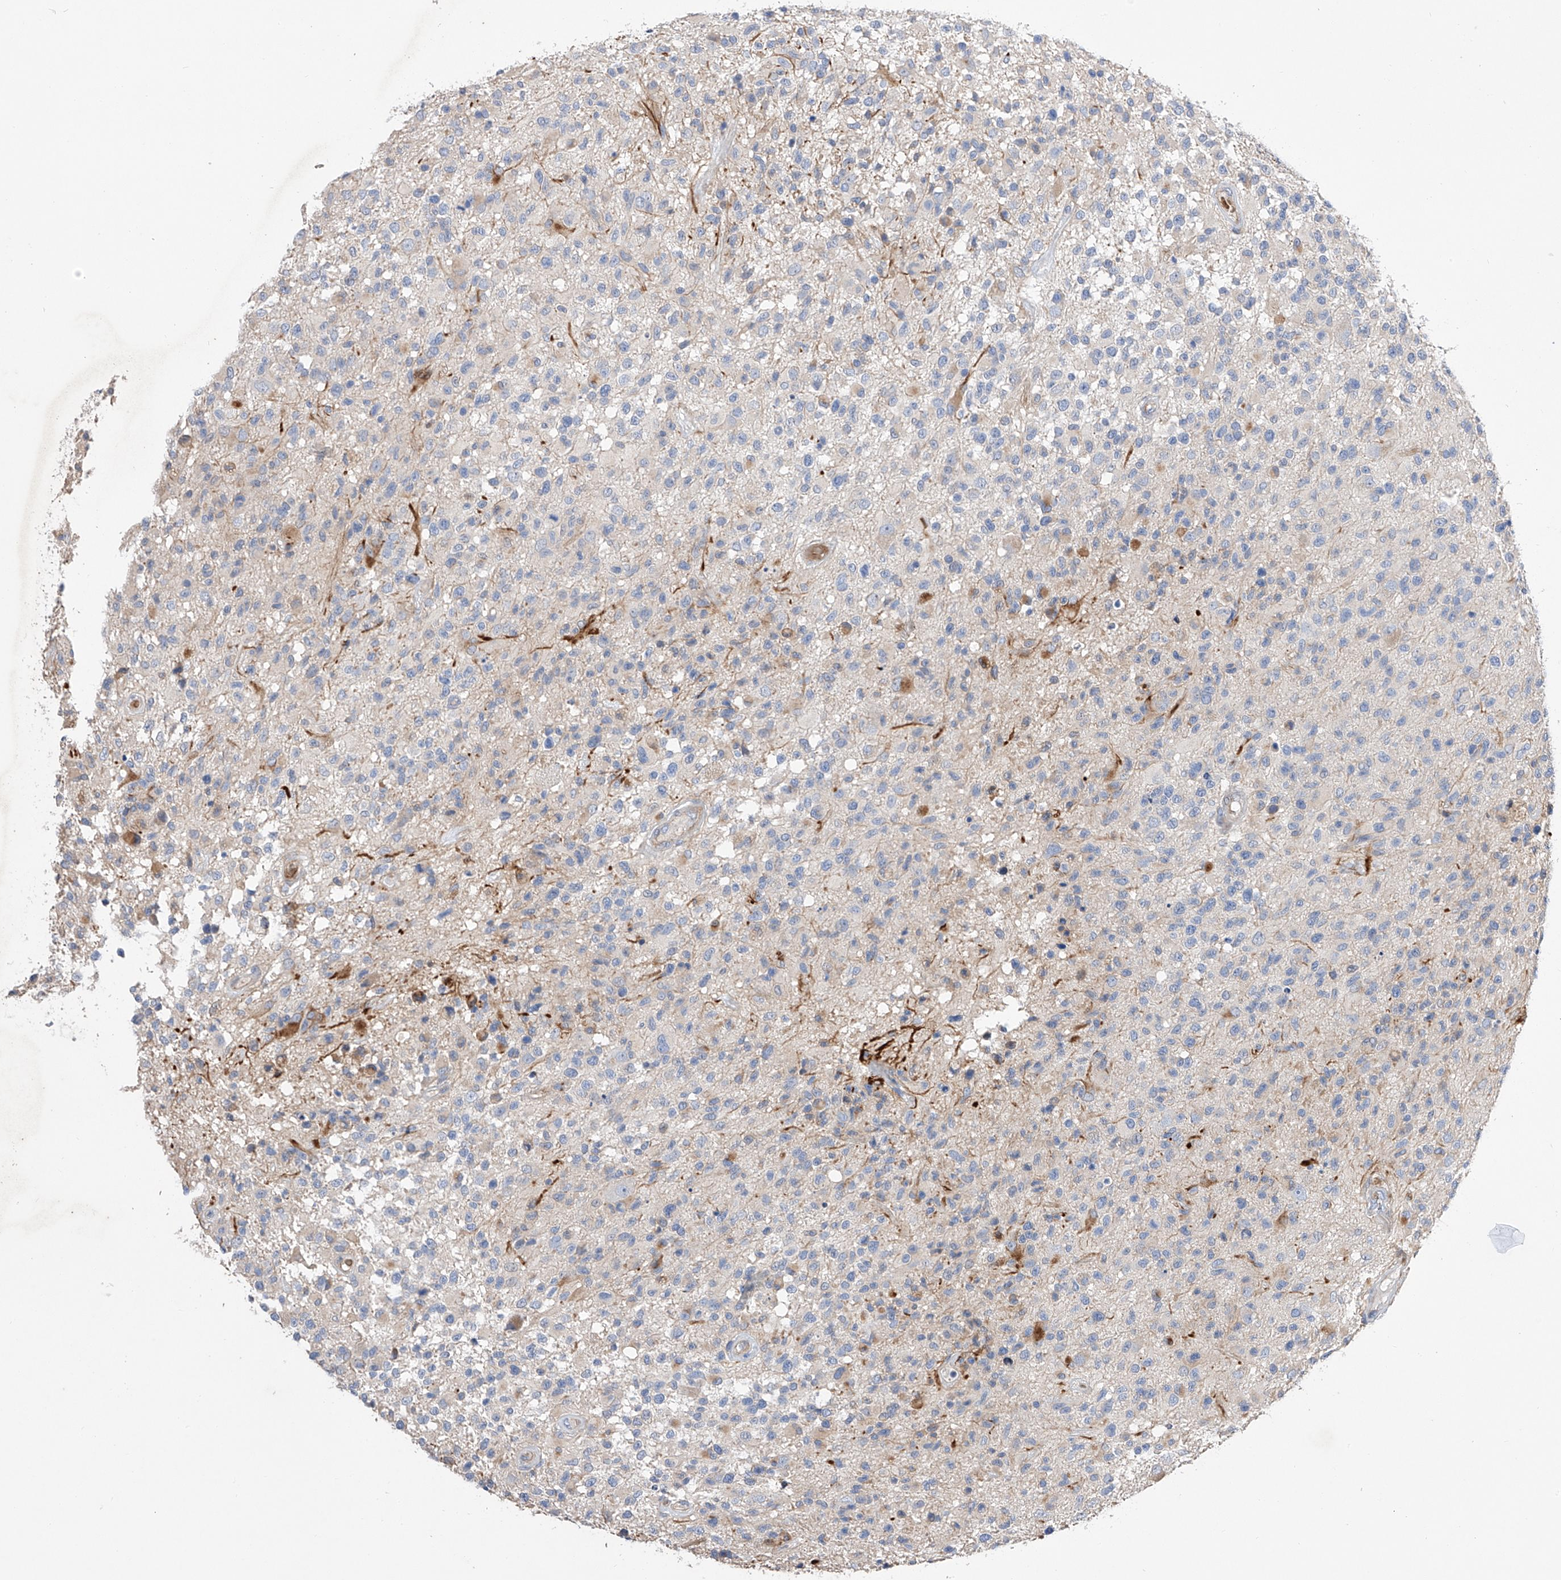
{"staining": {"intensity": "negative", "quantity": "none", "location": "none"}, "tissue": "glioma", "cell_type": "Tumor cells", "image_type": "cancer", "snomed": [{"axis": "morphology", "description": "Glioma, malignant, High grade"}, {"axis": "morphology", "description": "Glioblastoma, NOS"}, {"axis": "topography", "description": "Brain"}], "caption": "Immunohistochemistry (IHC) histopathology image of human high-grade glioma (malignant) stained for a protein (brown), which reveals no positivity in tumor cells.", "gene": "NFATC4", "patient": {"sex": "male", "age": 60}}